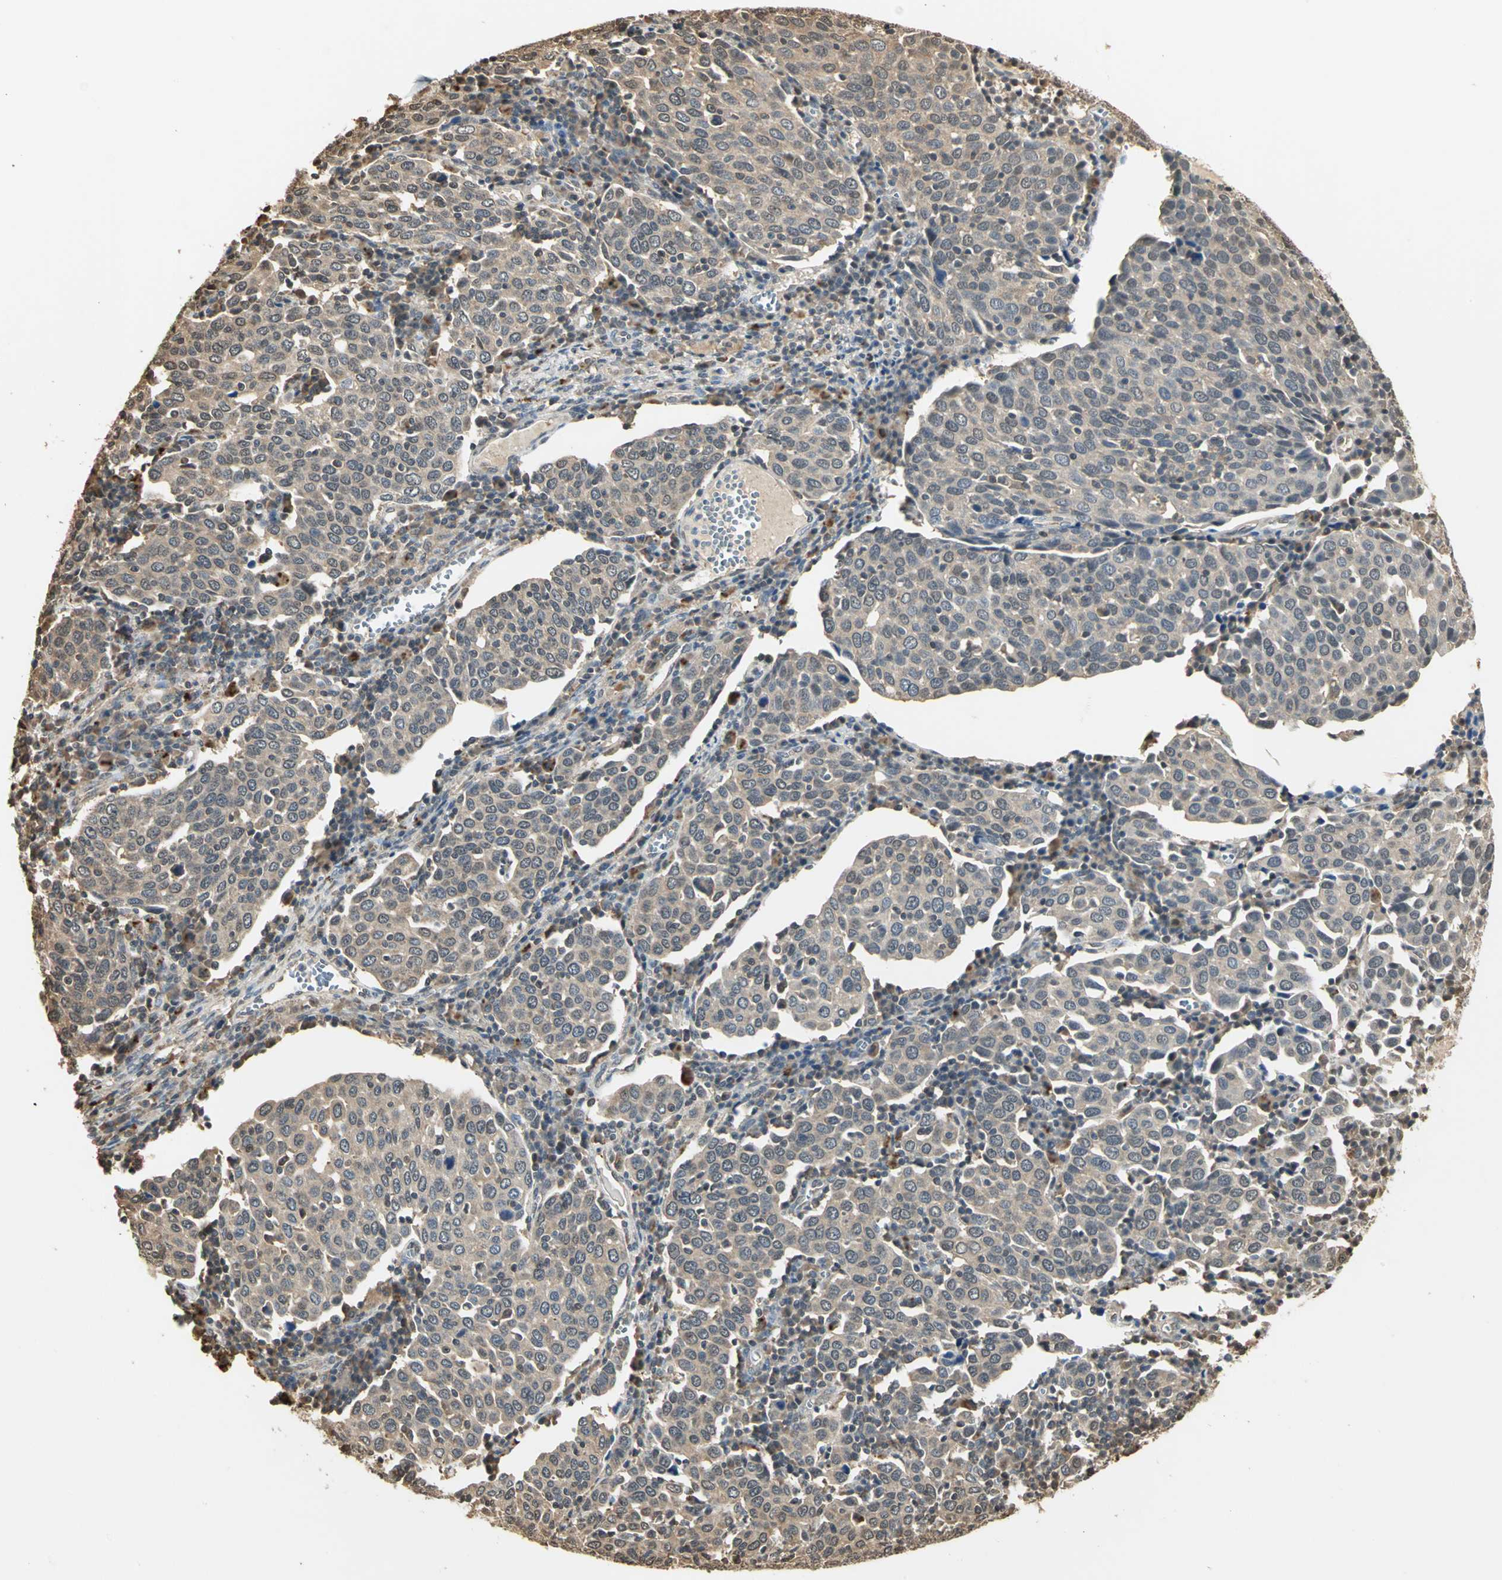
{"staining": {"intensity": "weak", "quantity": ">75%", "location": "cytoplasmic/membranous"}, "tissue": "cervical cancer", "cell_type": "Tumor cells", "image_type": "cancer", "snomed": [{"axis": "morphology", "description": "Squamous cell carcinoma, NOS"}, {"axis": "topography", "description": "Cervix"}], "caption": "Weak cytoplasmic/membranous expression for a protein is seen in approximately >75% of tumor cells of cervical squamous cell carcinoma using immunohistochemistry.", "gene": "PARK7", "patient": {"sex": "female", "age": 40}}